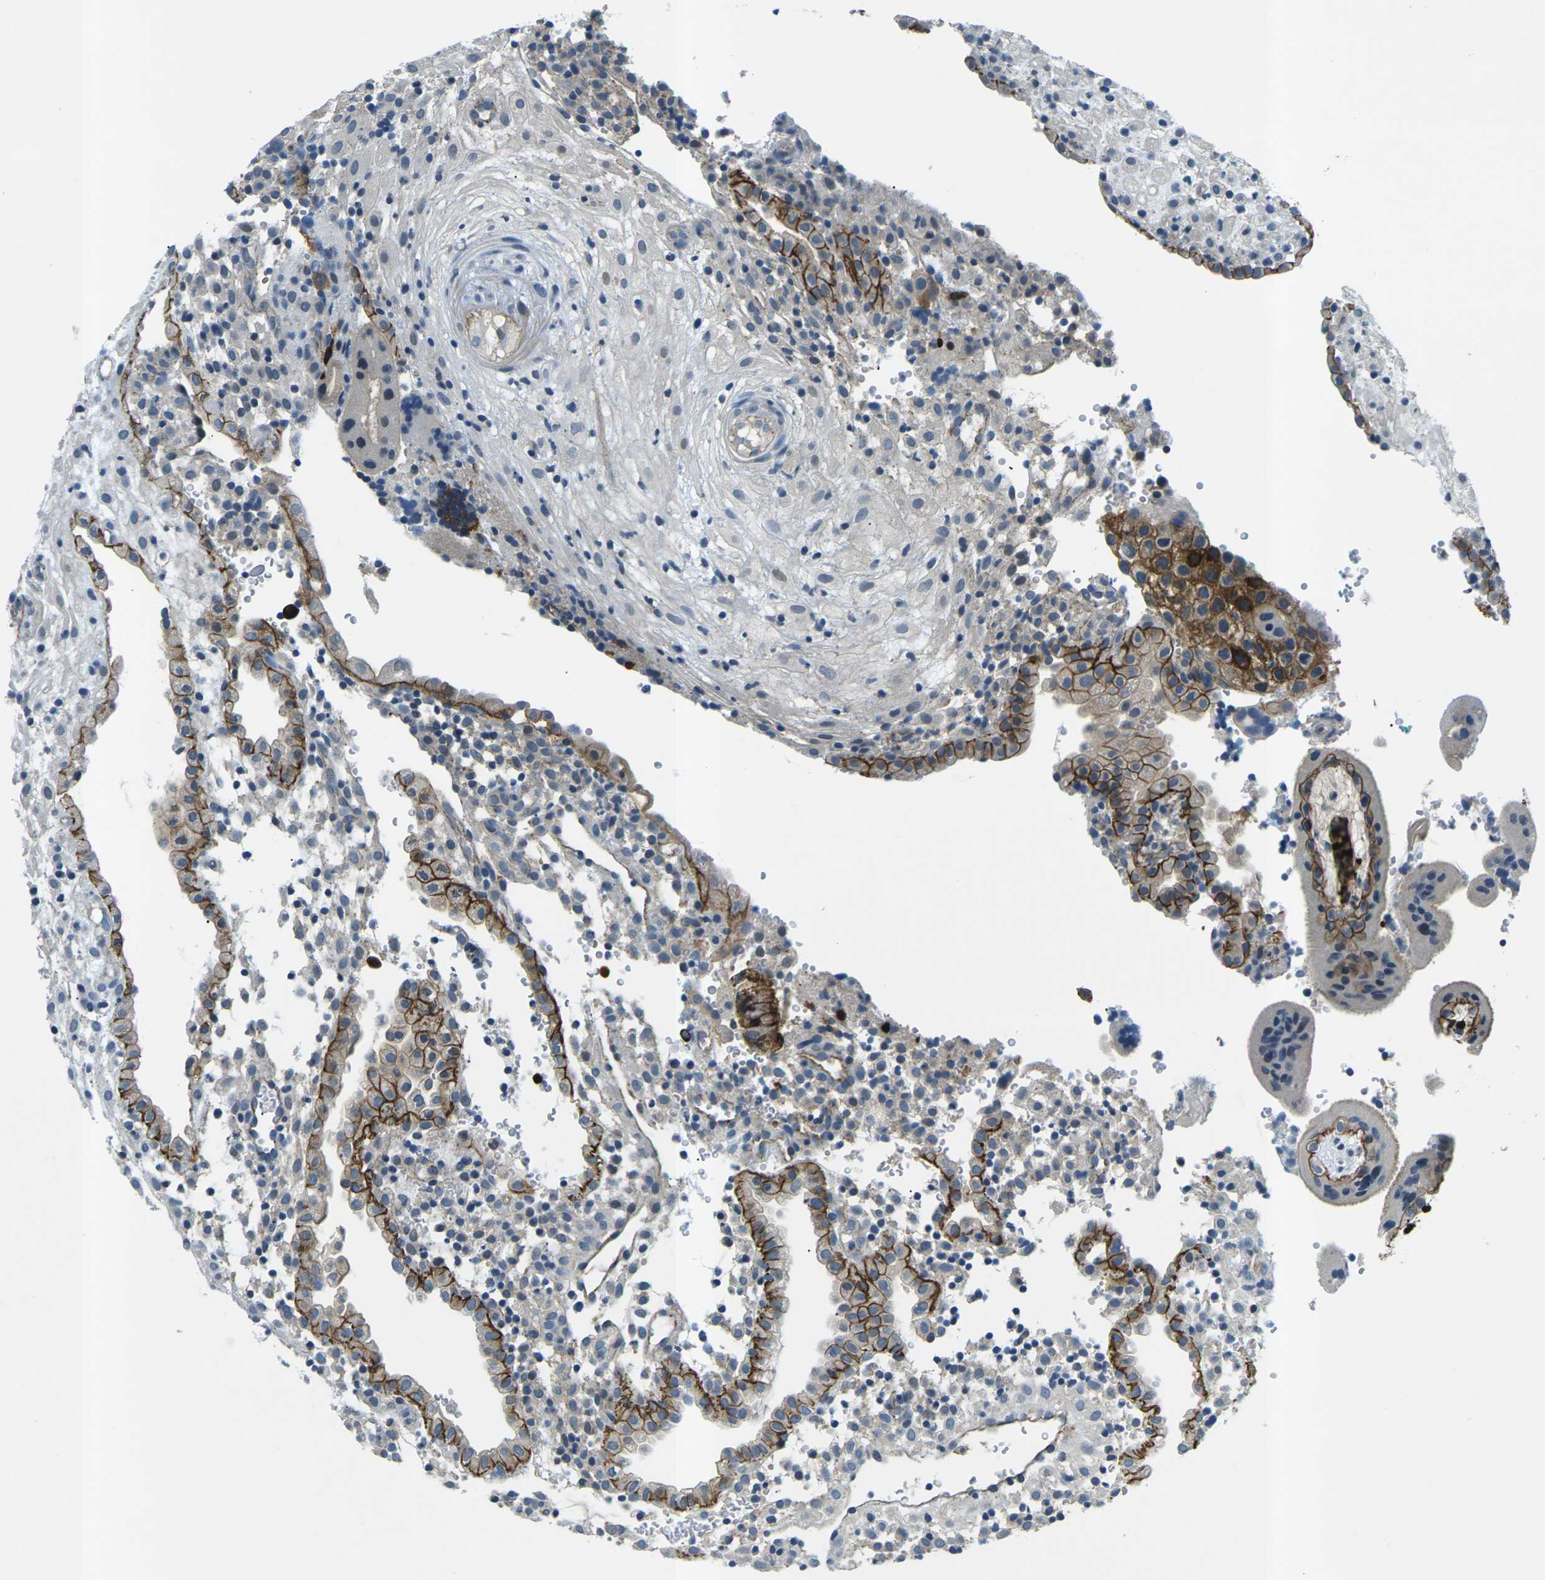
{"staining": {"intensity": "weak", "quantity": "25%-75%", "location": "cytoplasmic/membranous"}, "tissue": "placenta", "cell_type": "Decidual cells", "image_type": "normal", "snomed": [{"axis": "morphology", "description": "Normal tissue, NOS"}, {"axis": "topography", "description": "Placenta"}], "caption": "IHC histopathology image of normal placenta stained for a protein (brown), which displays low levels of weak cytoplasmic/membranous expression in approximately 25%-75% of decidual cells.", "gene": "CTNND1", "patient": {"sex": "female", "age": 18}}